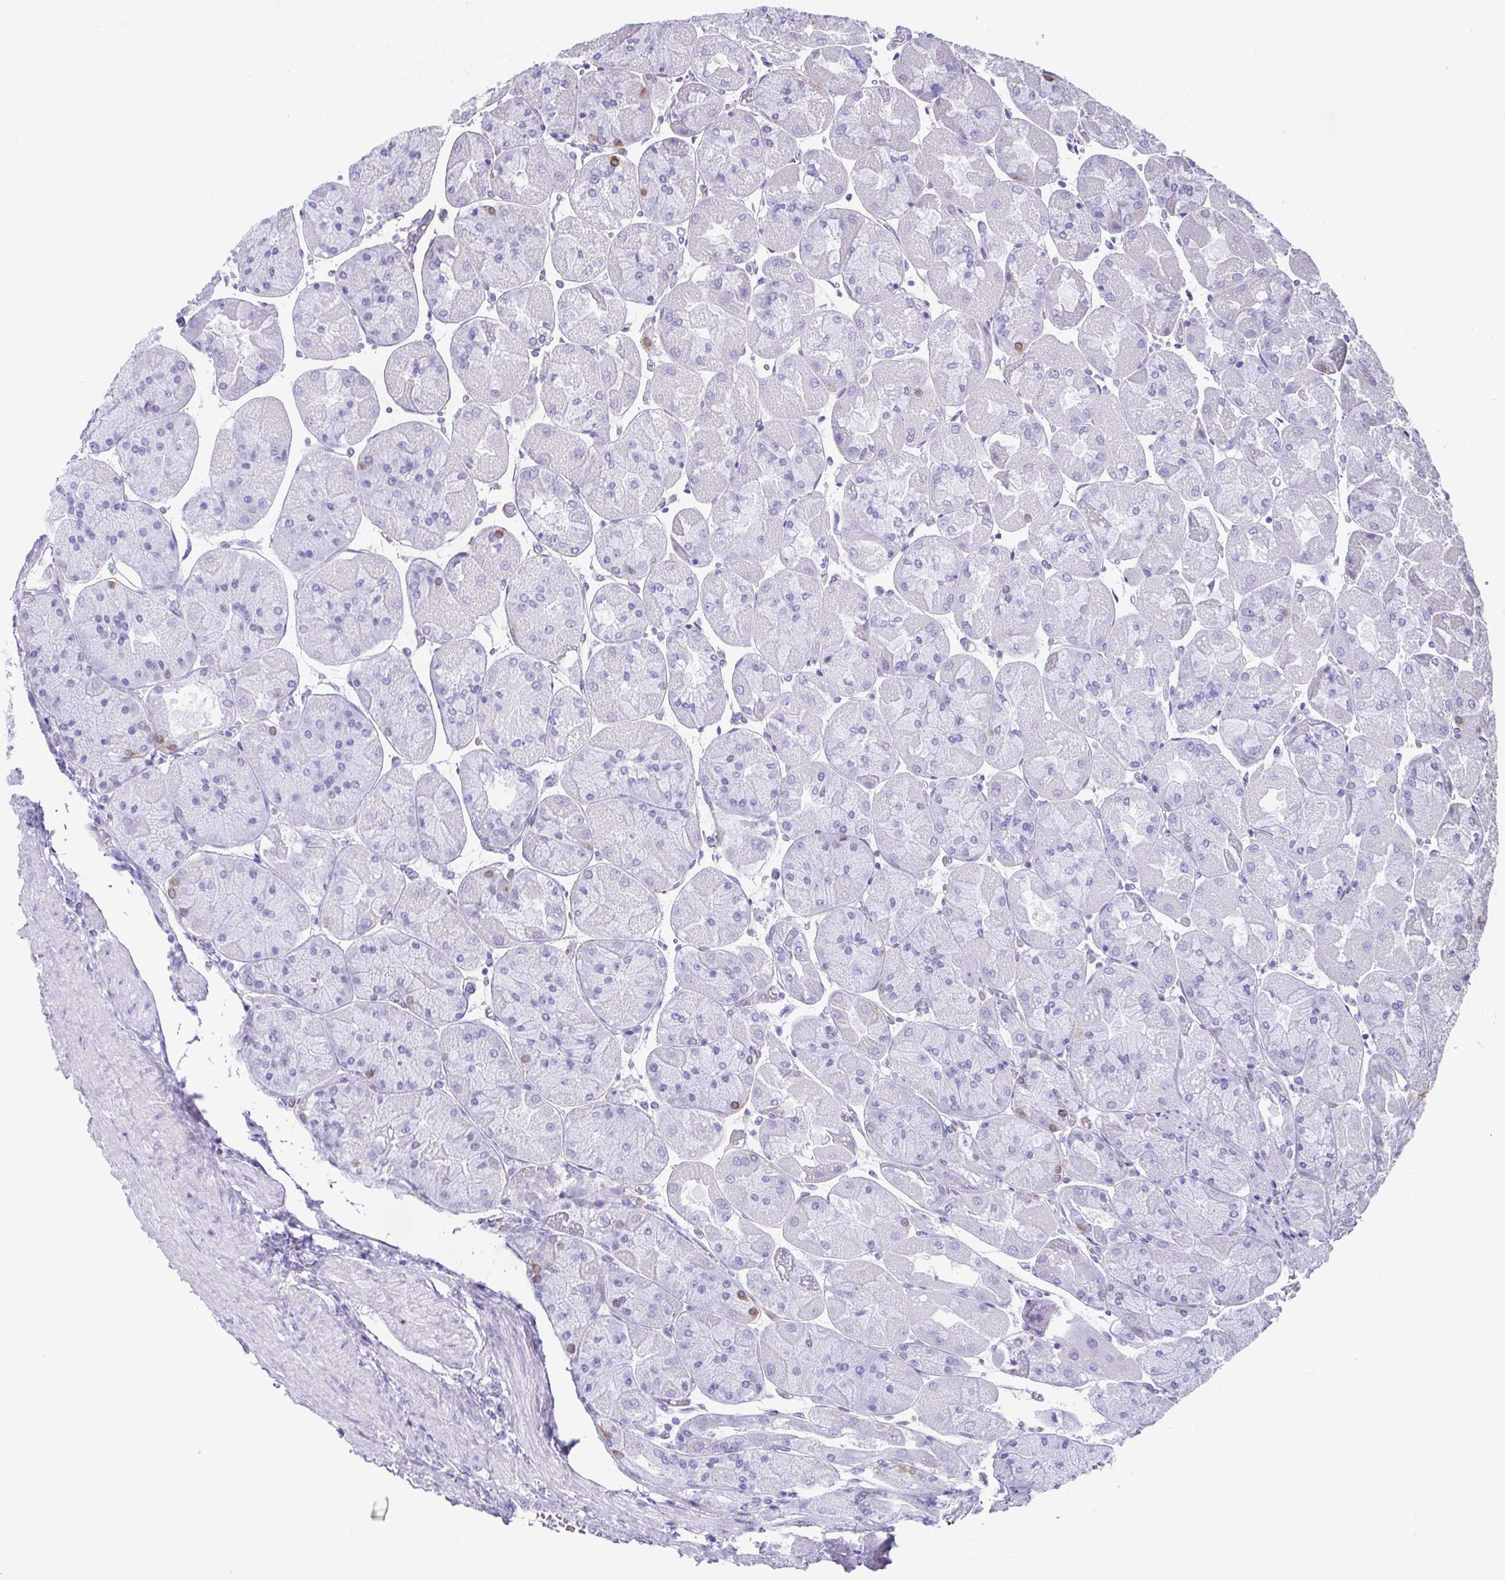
{"staining": {"intensity": "moderate", "quantity": "<25%", "location": "cytoplasmic/membranous,nuclear"}, "tissue": "stomach", "cell_type": "Glandular cells", "image_type": "normal", "snomed": [{"axis": "morphology", "description": "Normal tissue, NOS"}, {"axis": "topography", "description": "Stomach"}], "caption": "Protein staining shows moderate cytoplasmic/membranous,nuclear expression in approximately <25% of glandular cells in benign stomach.", "gene": "RBP1", "patient": {"sex": "female", "age": 61}}